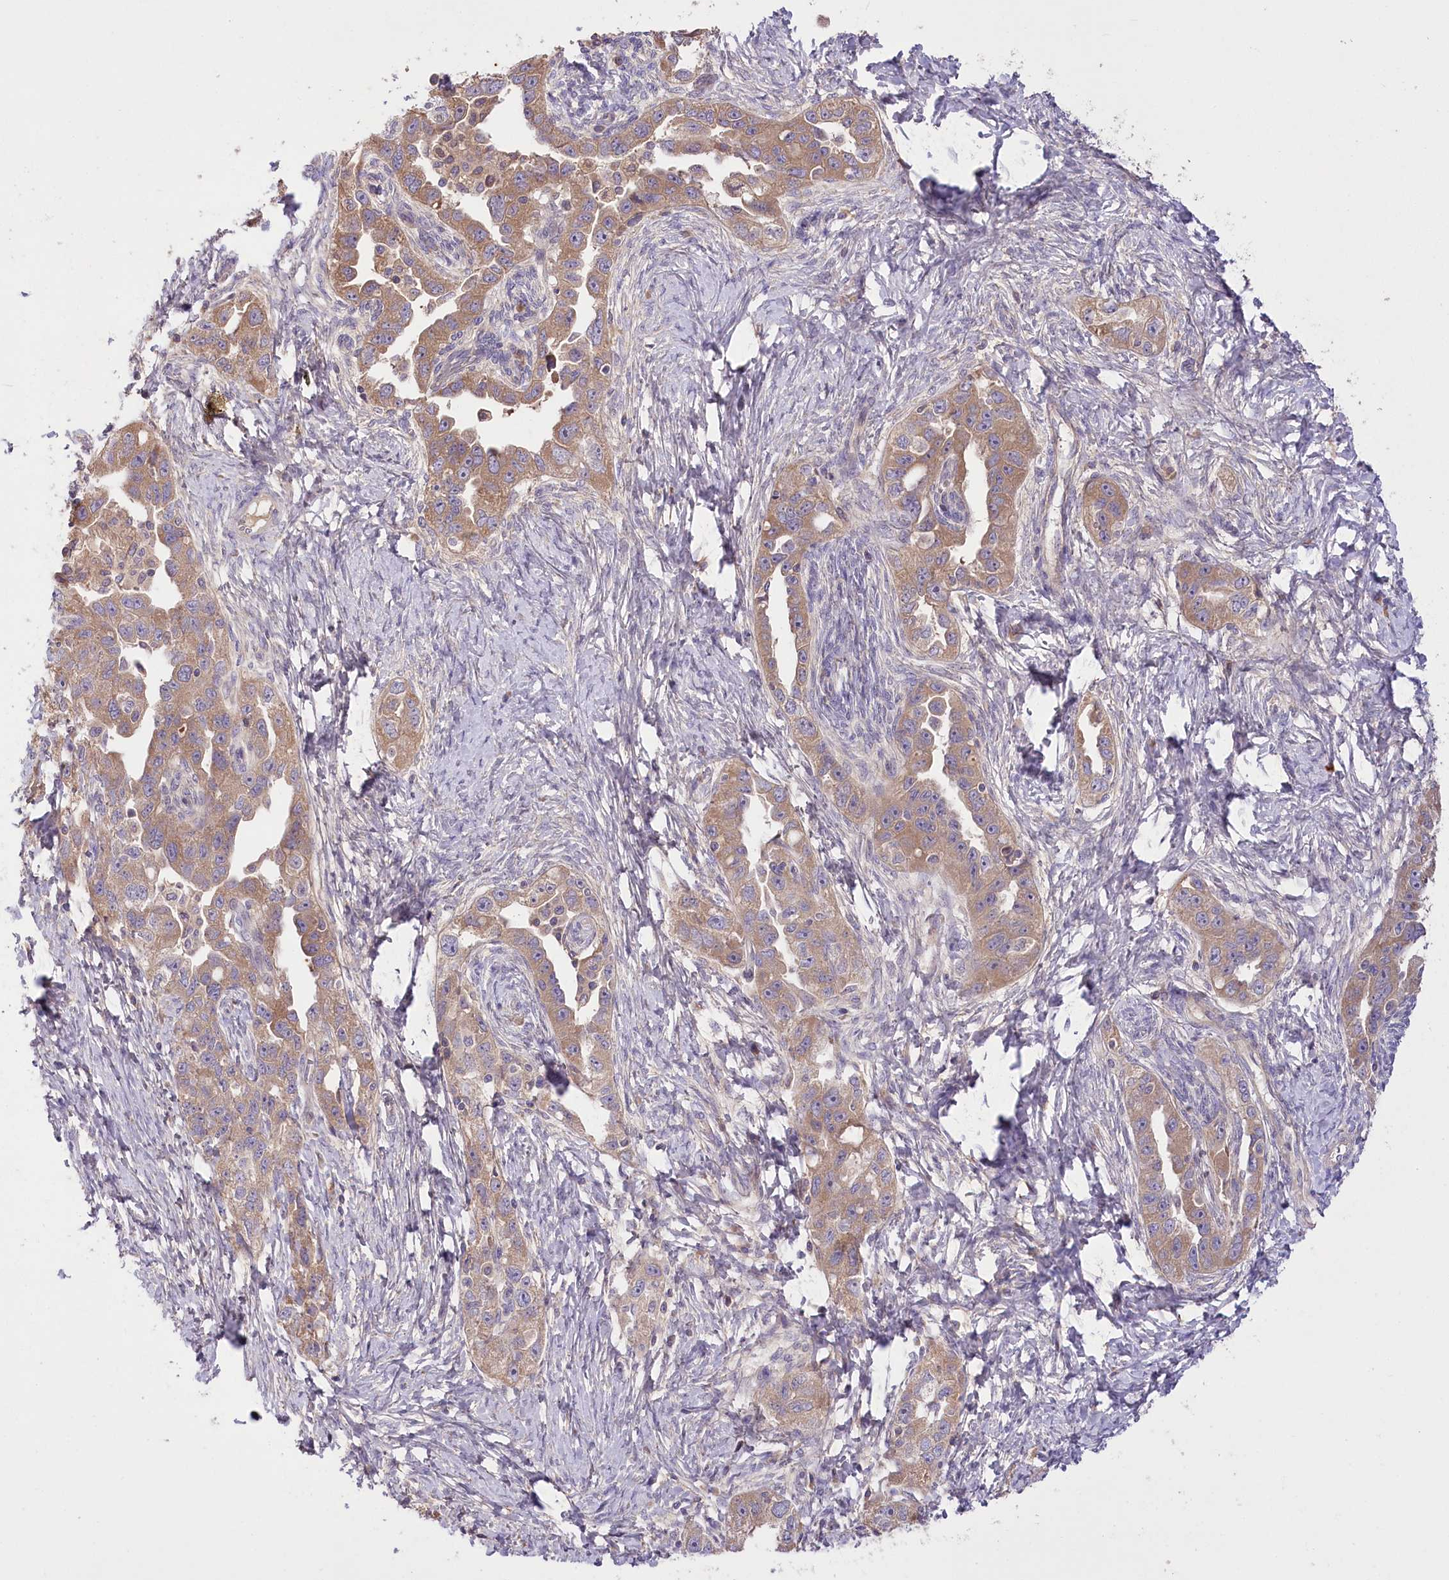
{"staining": {"intensity": "moderate", "quantity": "25%-75%", "location": "cytoplasmic/membranous"}, "tissue": "ovarian cancer", "cell_type": "Tumor cells", "image_type": "cancer", "snomed": [{"axis": "morphology", "description": "Carcinoma, NOS"}, {"axis": "morphology", "description": "Cystadenocarcinoma, serous, NOS"}, {"axis": "topography", "description": "Ovary"}], "caption": "DAB (3,3'-diaminobenzidine) immunohistochemical staining of ovarian cancer (serous cystadenocarcinoma) reveals moderate cytoplasmic/membranous protein positivity in approximately 25%-75% of tumor cells.", "gene": "PBLD", "patient": {"sex": "female", "age": 69}}